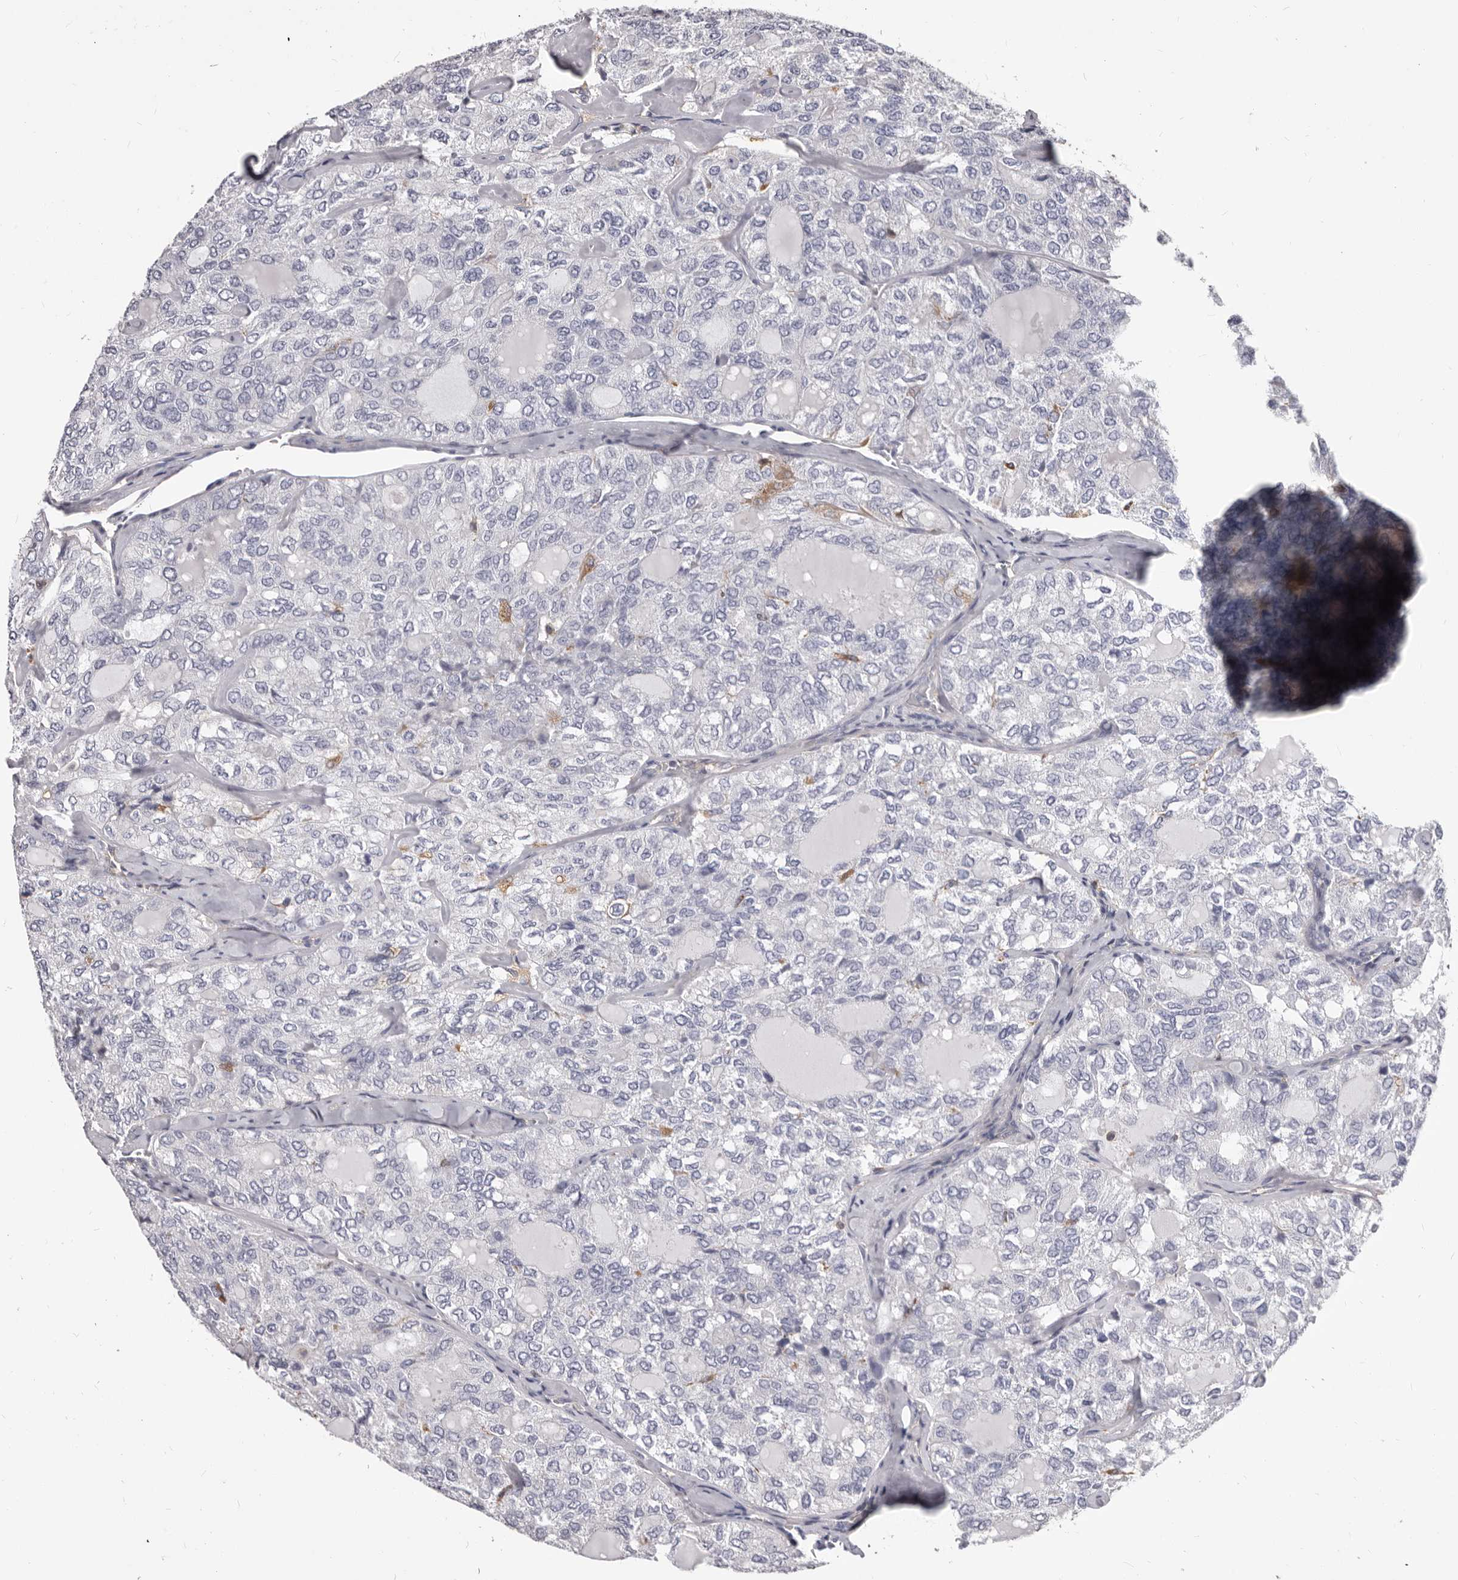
{"staining": {"intensity": "negative", "quantity": "none", "location": "none"}, "tissue": "thyroid cancer", "cell_type": "Tumor cells", "image_type": "cancer", "snomed": [{"axis": "morphology", "description": "Follicular adenoma carcinoma, NOS"}, {"axis": "topography", "description": "Thyroid gland"}], "caption": "A photomicrograph of follicular adenoma carcinoma (thyroid) stained for a protein demonstrates no brown staining in tumor cells.", "gene": "NIBAN1", "patient": {"sex": "male", "age": 75}}